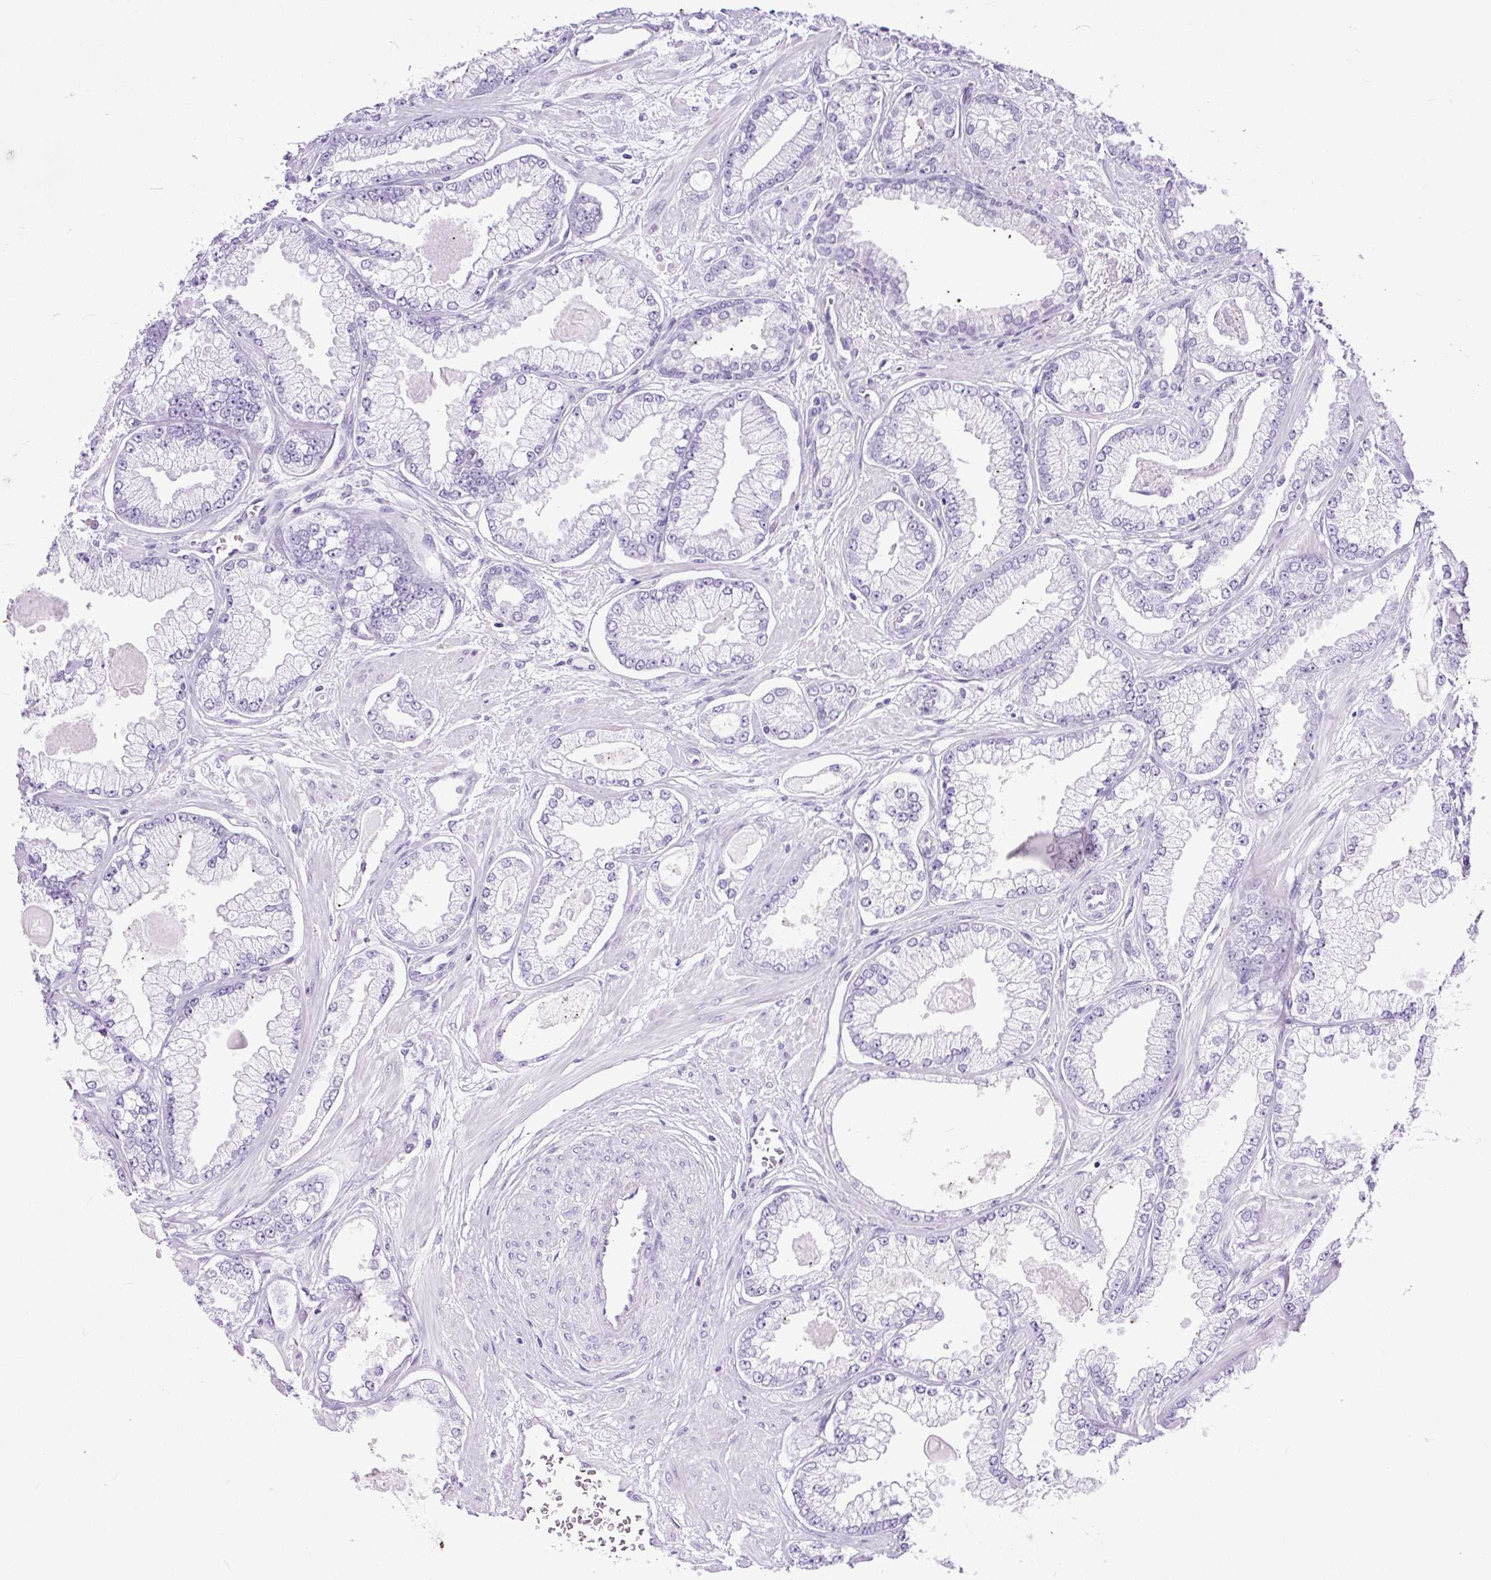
{"staining": {"intensity": "negative", "quantity": "none", "location": "none"}, "tissue": "prostate cancer", "cell_type": "Tumor cells", "image_type": "cancer", "snomed": [{"axis": "morphology", "description": "Adenocarcinoma, Low grade"}, {"axis": "topography", "description": "Prostate"}], "caption": "Tumor cells show no significant protein staining in prostate low-grade adenocarcinoma.", "gene": "RACGAP1", "patient": {"sex": "male", "age": 64}}